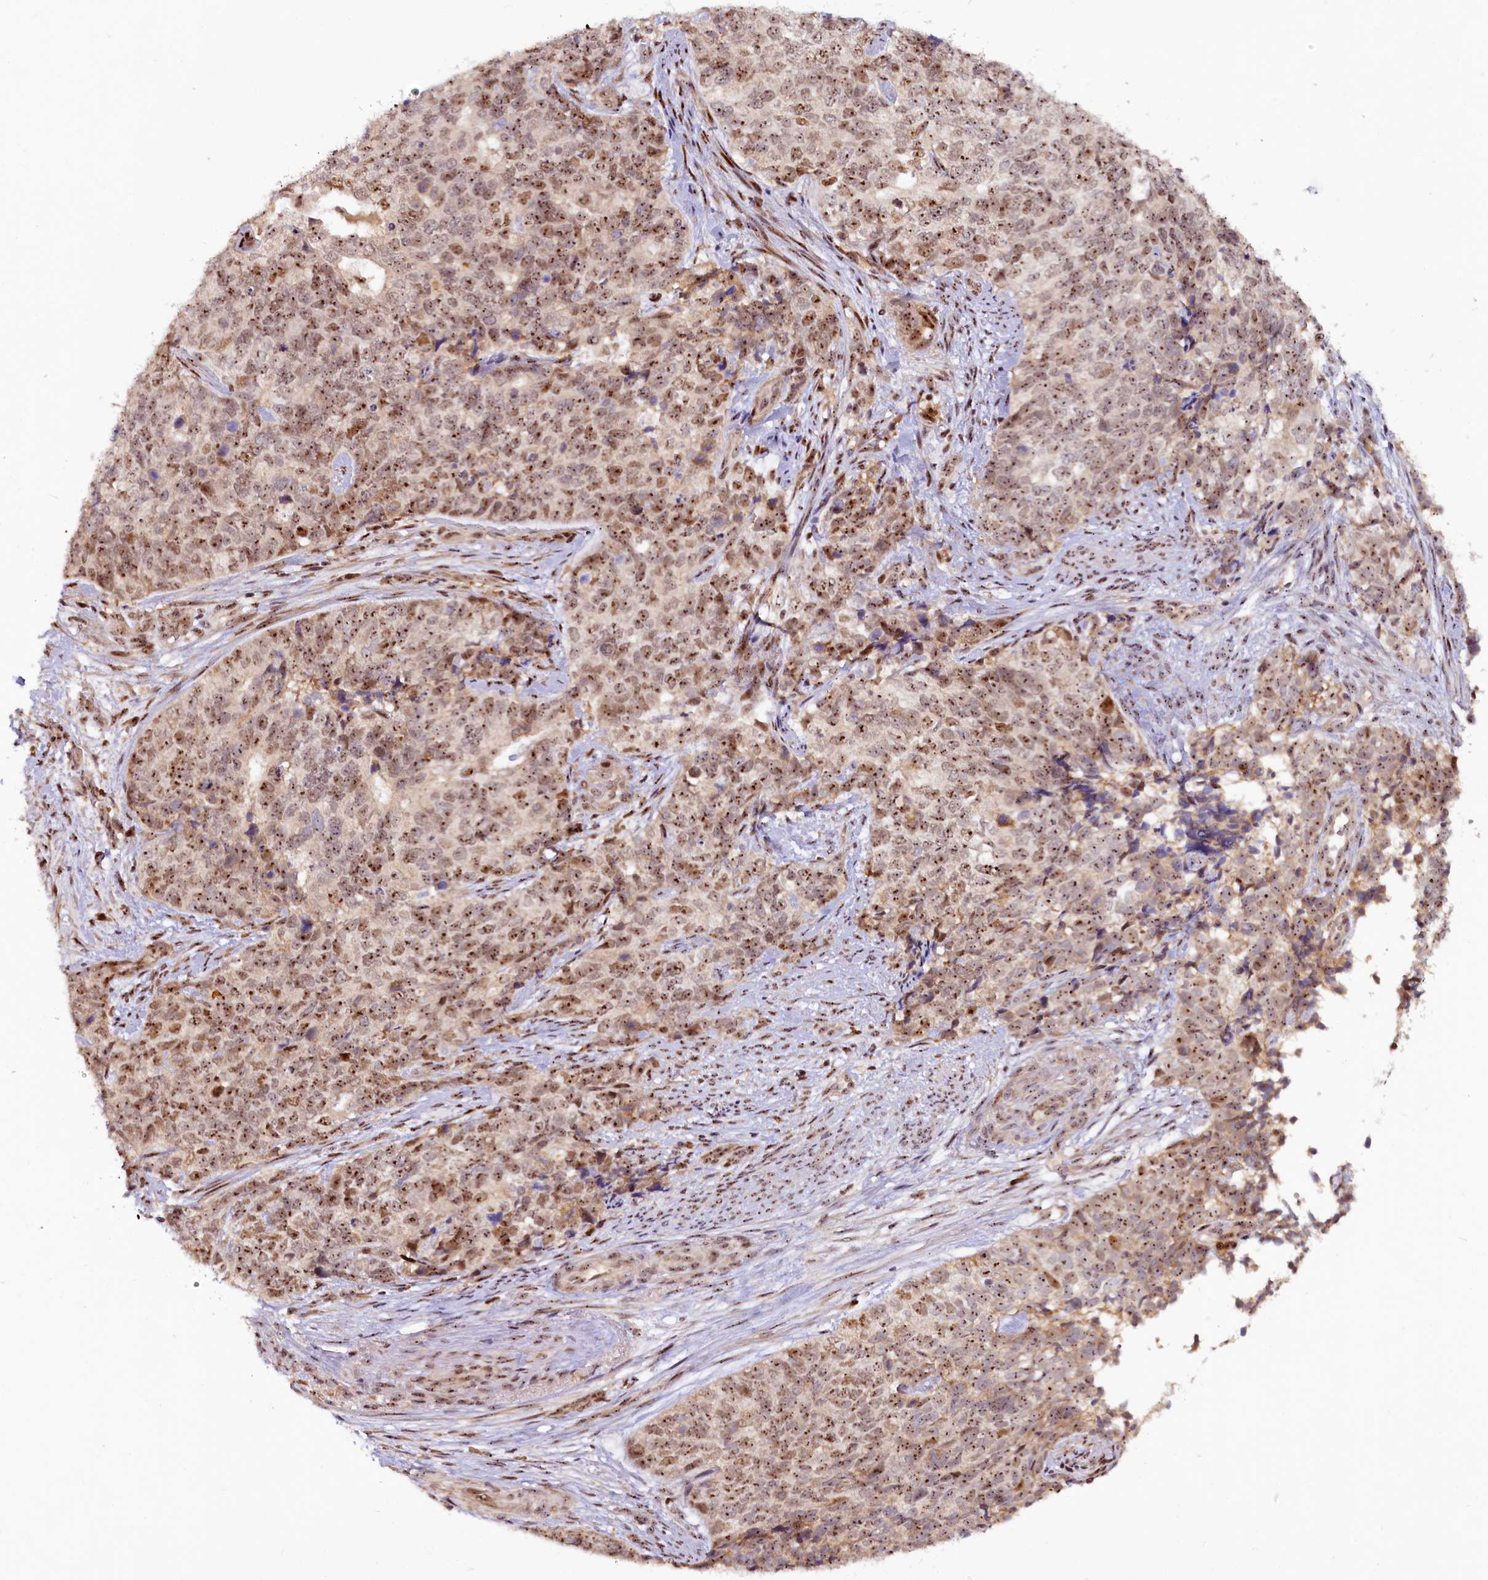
{"staining": {"intensity": "moderate", "quantity": ">75%", "location": "nuclear"}, "tissue": "cervical cancer", "cell_type": "Tumor cells", "image_type": "cancer", "snomed": [{"axis": "morphology", "description": "Squamous cell carcinoma, NOS"}, {"axis": "topography", "description": "Cervix"}], "caption": "About >75% of tumor cells in human cervical cancer reveal moderate nuclear protein positivity as visualized by brown immunohistochemical staining.", "gene": "TCOF1", "patient": {"sex": "female", "age": 63}}